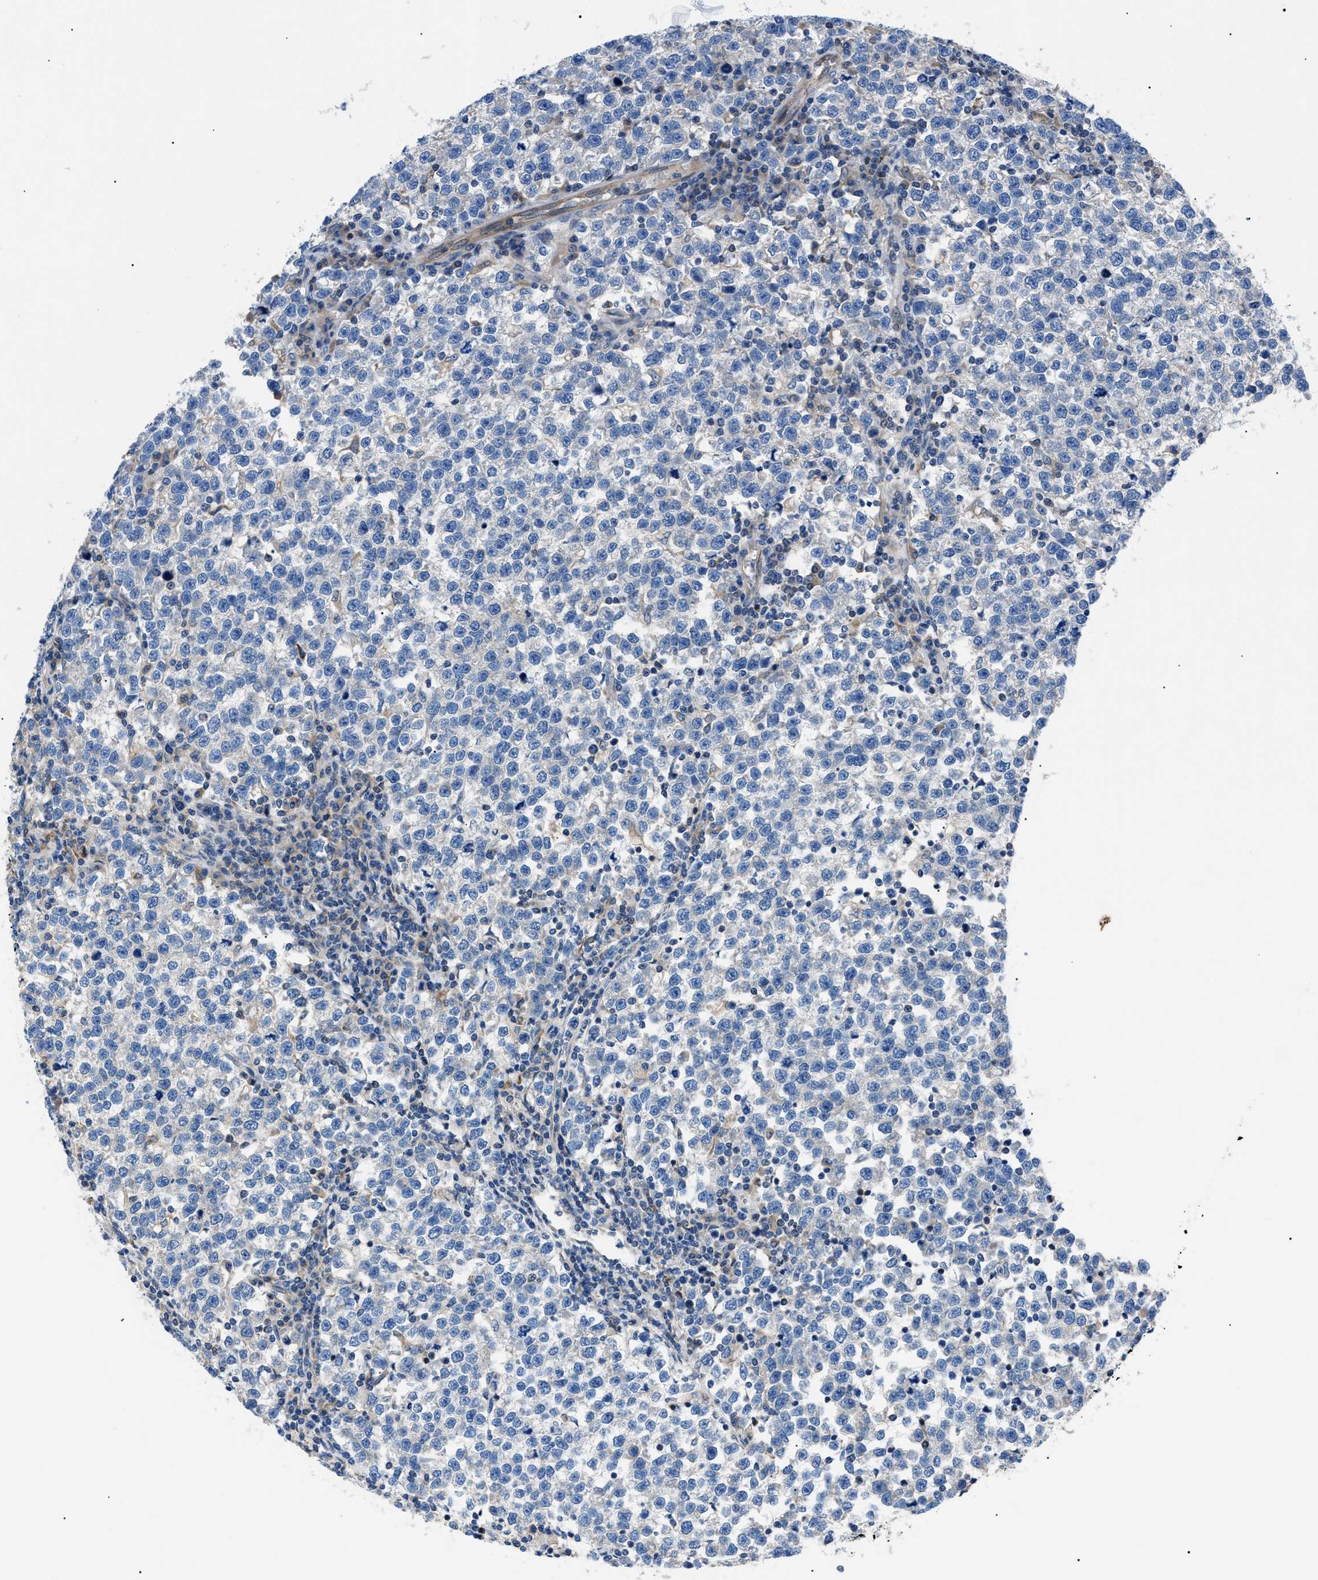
{"staining": {"intensity": "negative", "quantity": "none", "location": "none"}, "tissue": "testis cancer", "cell_type": "Tumor cells", "image_type": "cancer", "snomed": [{"axis": "morphology", "description": "Normal tissue, NOS"}, {"axis": "morphology", "description": "Seminoma, NOS"}, {"axis": "topography", "description": "Testis"}], "caption": "Seminoma (testis) was stained to show a protein in brown. There is no significant positivity in tumor cells. The staining is performed using DAB (3,3'-diaminobenzidine) brown chromogen with nuclei counter-stained in using hematoxylin.", "gene": "ZDHHC24", "patient": {"sex": "male", "age": 43}}